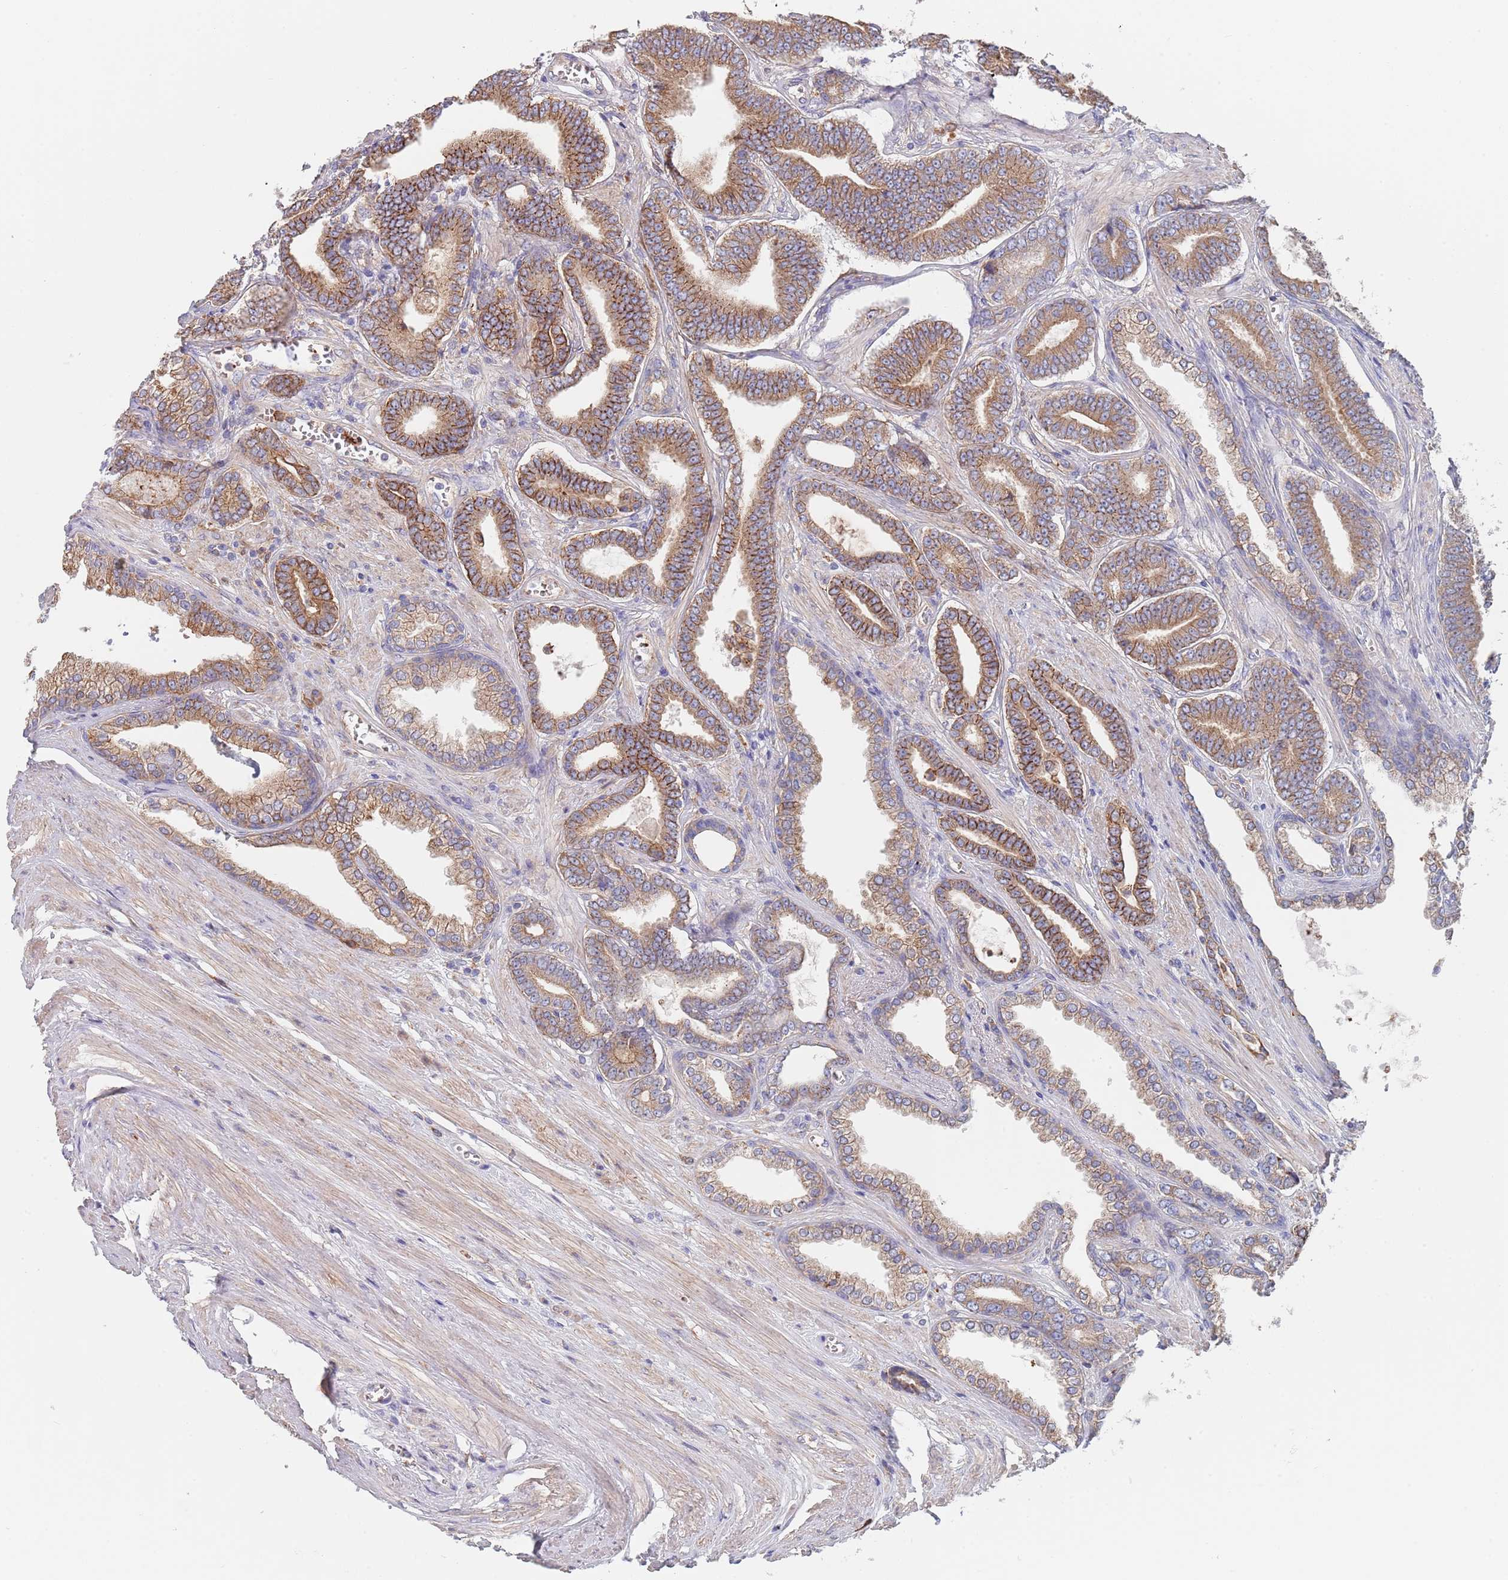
{"staining": {"intensity": "moderate", "quantity": ">75%", "location": "cytoplasmic/membranous"}, "tissue": "prostate cancer", "cell_type": "Tumor cells", "image_type": "cancer", "snomed": [{"axis": "morphology", "description": "Adenocarcinoma, NOS"}, {"axis": "topography", "description": "Prostate and seminal vesicle, NOS"}], "caption": "High-magnification brightfield microscopy of prostate cancer stained with DAB (3,3'-diaminobenzidine) (brown) and counterstained with hematoxylin (blue). tumor cells exhibit moderate cytoplasmic/membranous positivity is seen in approximately>75% of cells.", "gene": "DCUN1D3", "patient": {"sex": "male", "age": 76}}